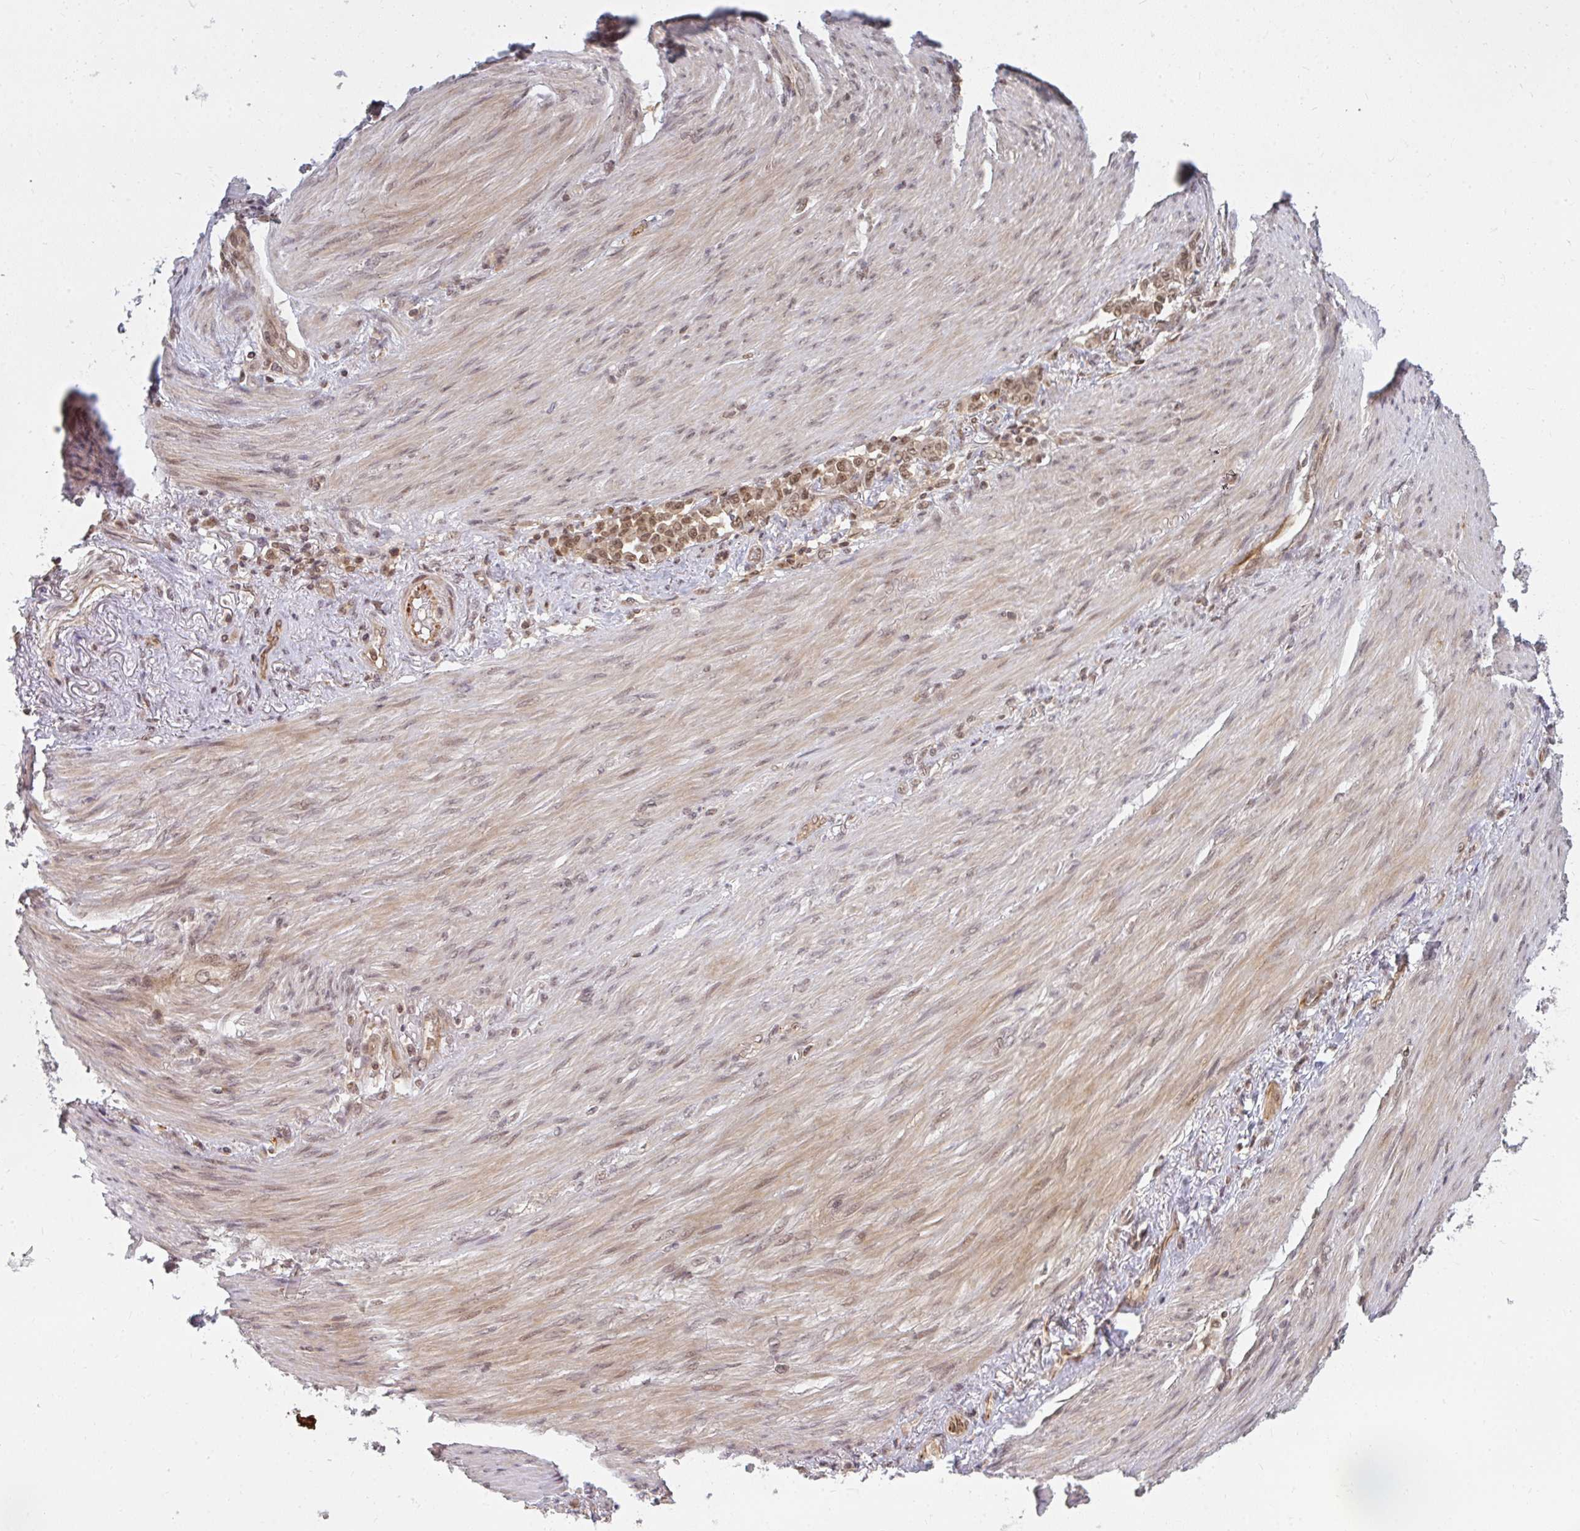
{"staining": {"intensity": "moderate", "quantity": ">75%", "location": "nuclear"}, "tissue": "stomach cancer", "cell_type": "Tumor cells", "image_type": "cancer", "snomed": [{"axis": "morphology", "description": "Adenocarcinoma, NOS"}, {"axis": "topography", "description": "Stomach"}], "caption": "Immunohistochemistry (IHC) (DAB (3,3'-diaminobenzidine)) staining of stomach cancer (adenocarcinoma) shows moderate nuclear protein staining in about >75% of tumor cells.", "gene": "GTF3C6", "patient": {"sex": "female", "age": 79}}